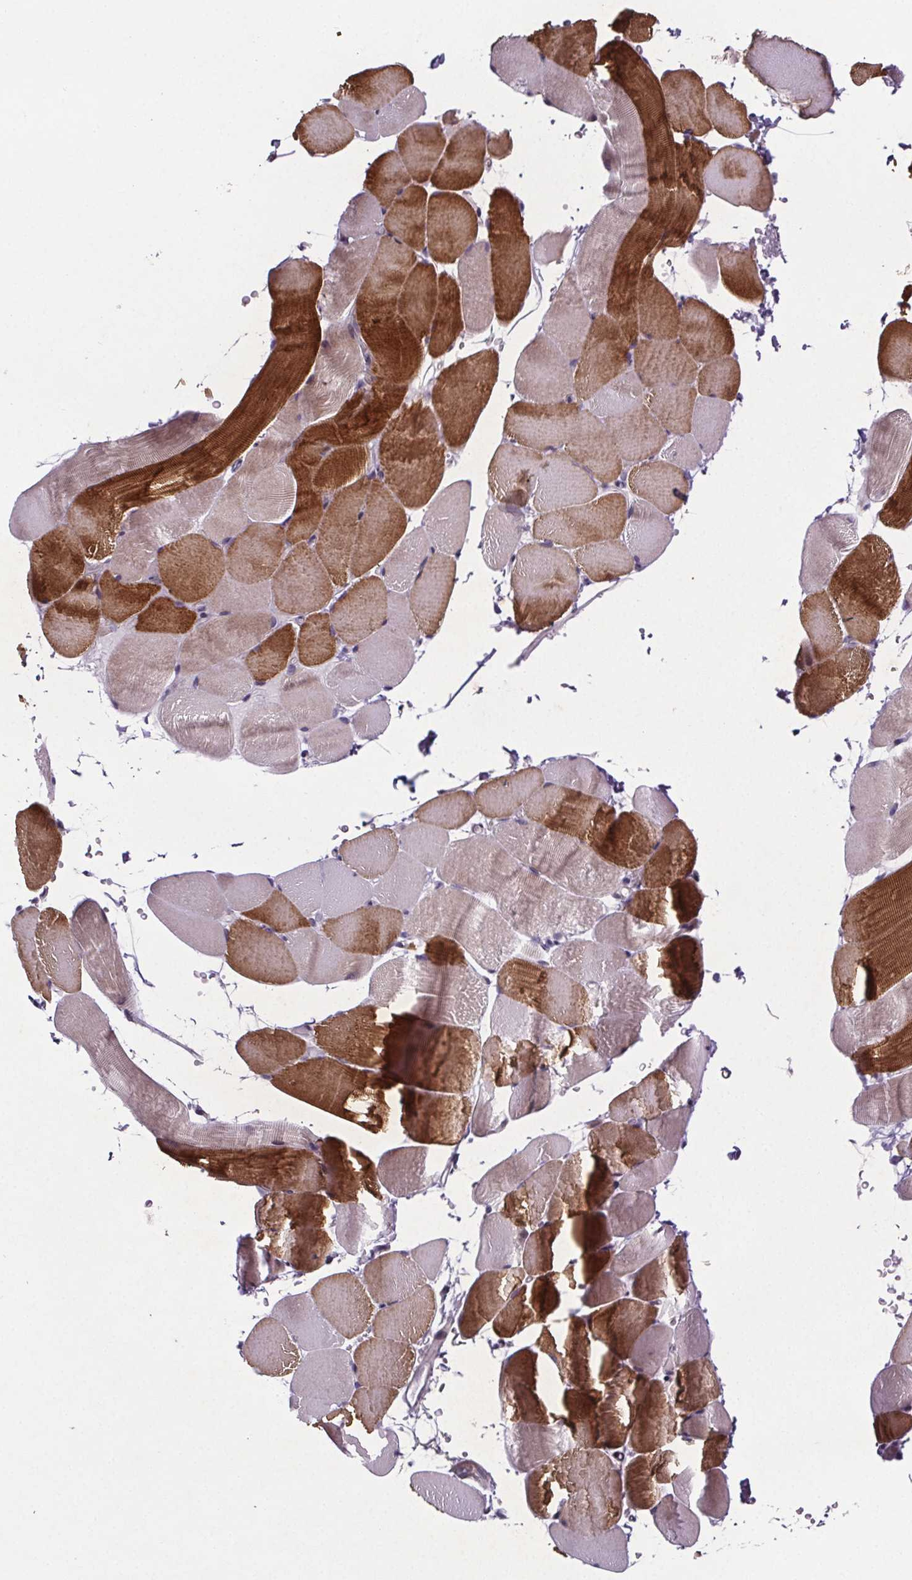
{"staining": {"intensity": "strong", "quantity": "25%-75%", "location": "cytoplasmic/membranous"}, "tissue": "skeletal muscle", "cell_type": "Myocytes", "image_type": "normal", "snomed": [{"axis": "morphology", "description": "Normal tissue, NOS"}, {"axis": "topography", "description": "Skeletal muscle"}], "caption": "Immunohistochemistry (IHC) of unremarkable skeletal muscle demonstrates high levels of strong cytoplasmic/membranous positivity in about 25%-75% of myocytes.", "gene": "TTC12", "patient": {"sex": "female", "age": 37}}